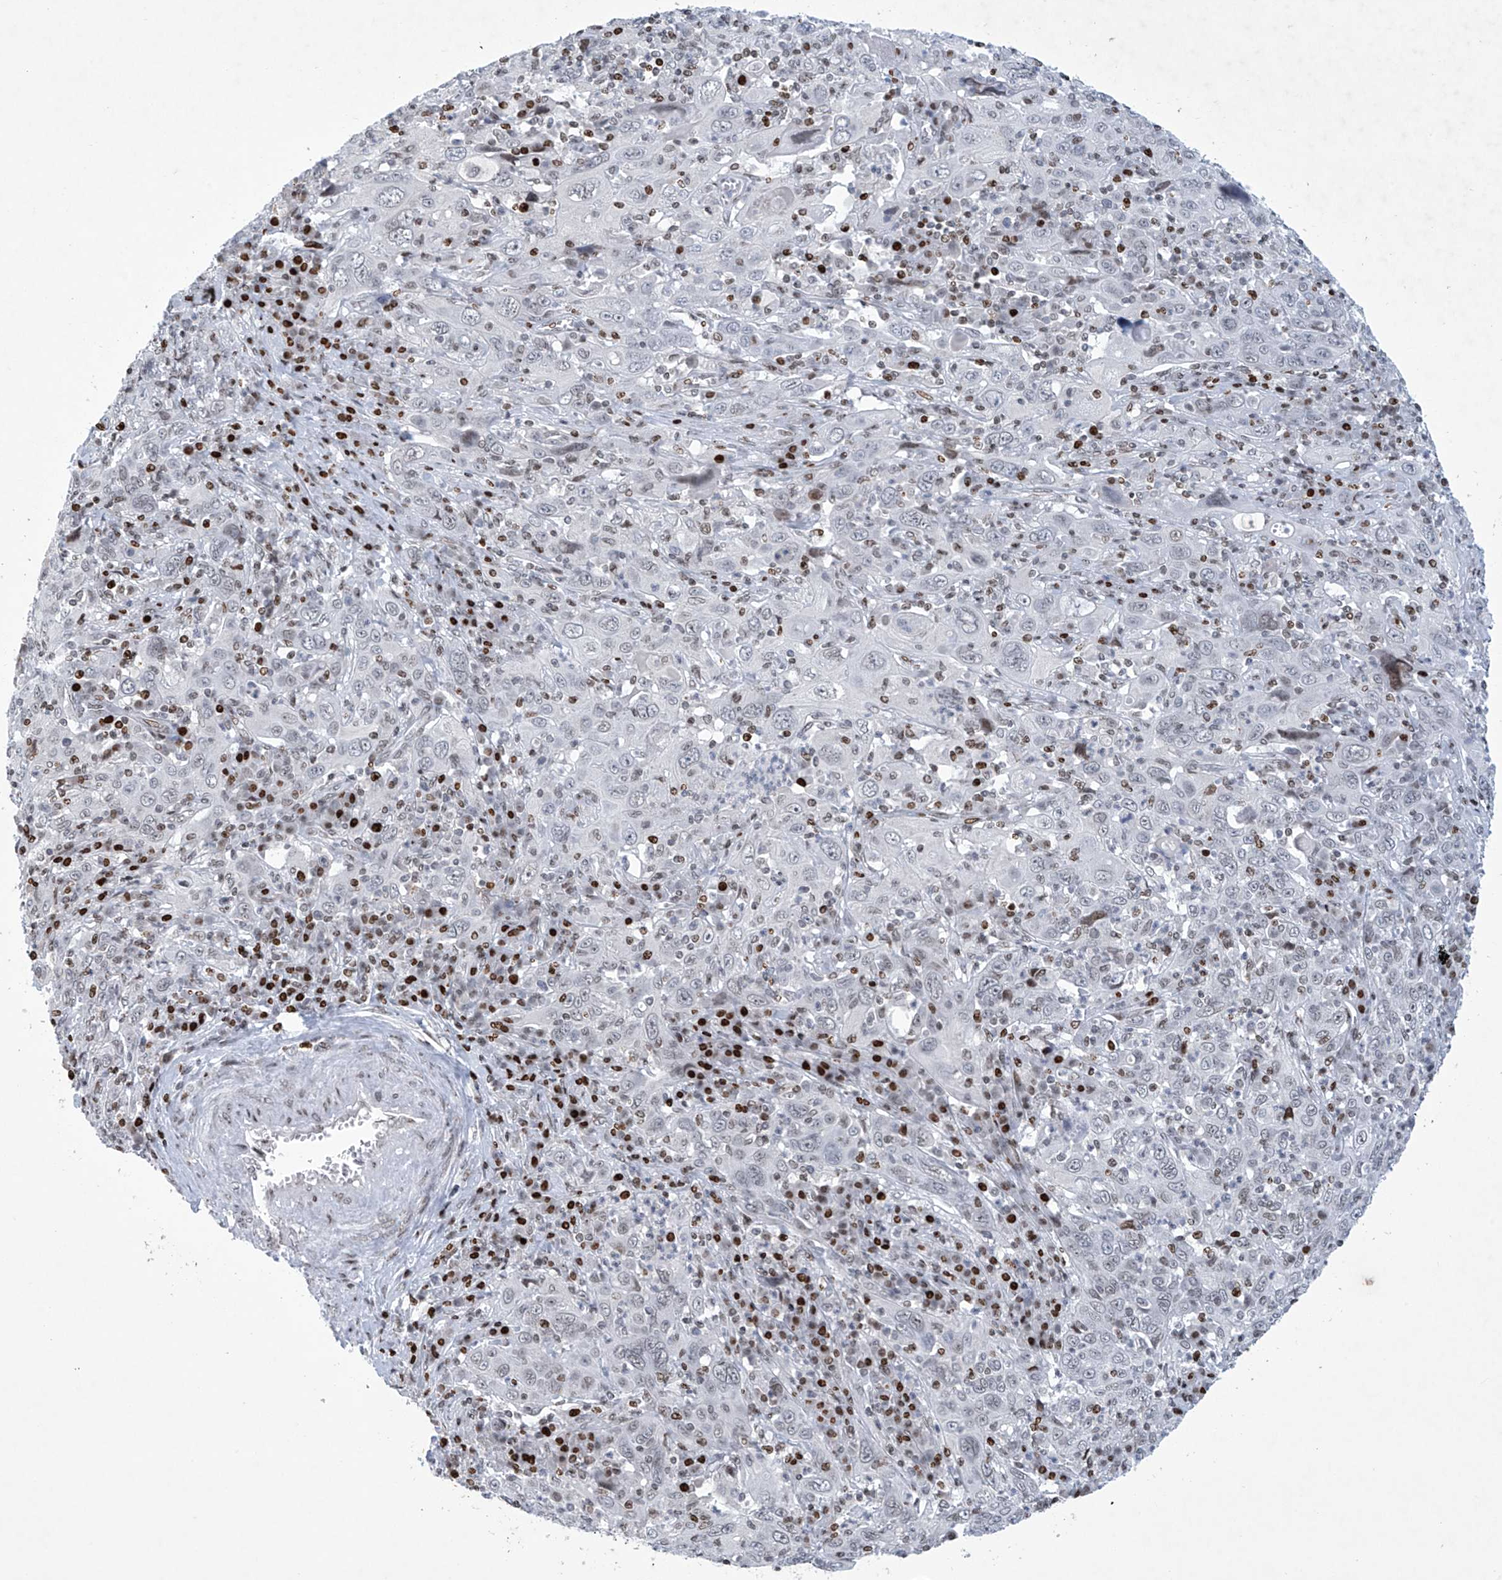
{"staining": {"intensity": "negative", "quantity": "none", "location": "none"}, "tissue": "cervical cancer", "cell_type": "Tumor cells", "image_type": "cancer", "snomed": [{"axis": "morphology", "description": "Squamous cell carcinoma, NOS"}, {"axis": "topography", "description": "Cervix"}], "caption": "Tumor cells are negative for brown protein staining in cervical cancer (squamous cell carcinoma).", "gene": "RFX7", "patient": {"sex": "female", "age": 46}}